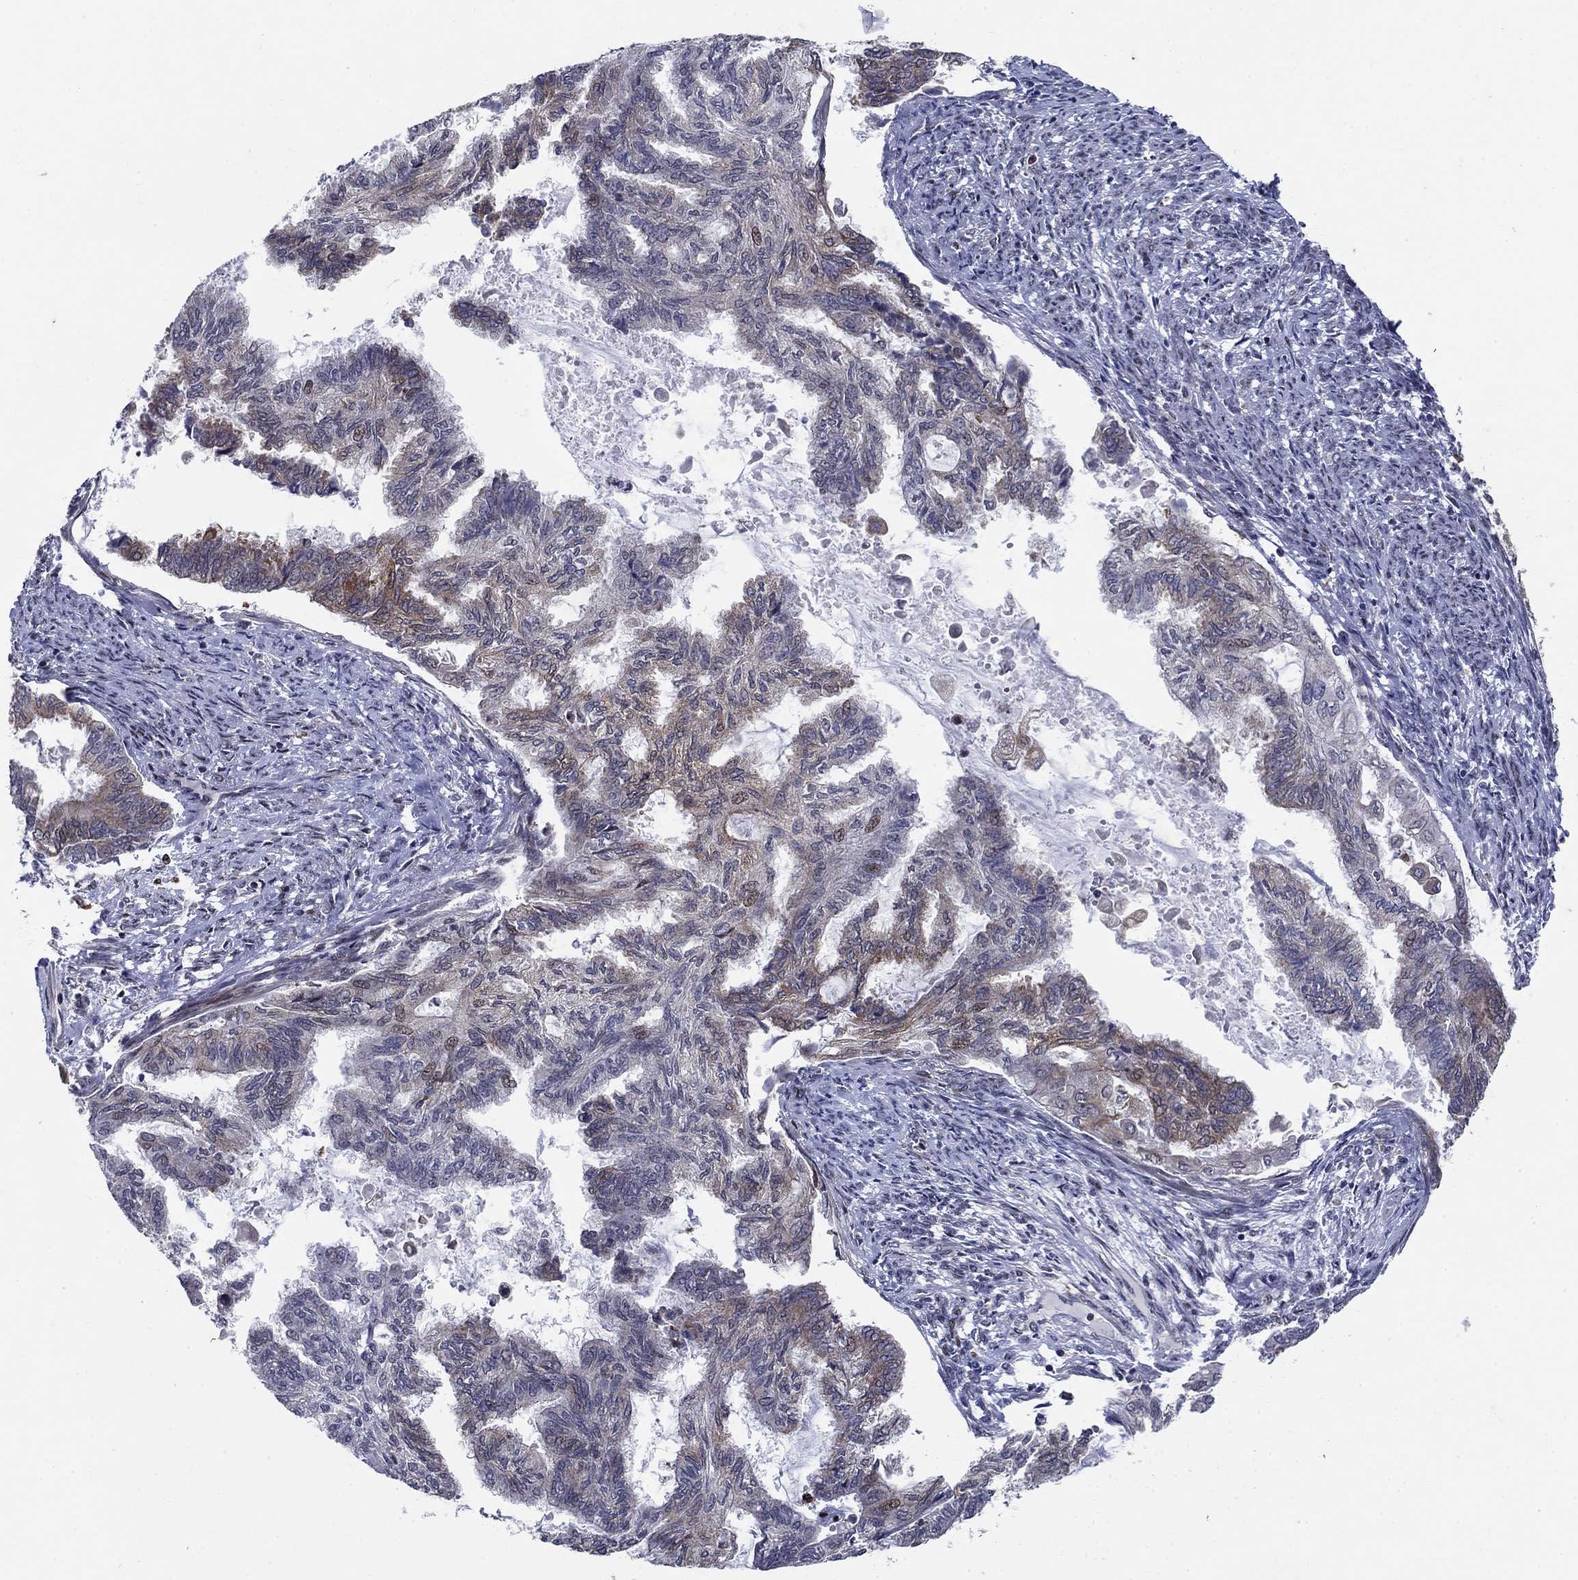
{"staining": {"intensity": "moderate", "quantity": "<25%", "location": "cytoplasmic/membranous"}, "tissue": "endometrial cancer", "cell_type": "Tumor cells", "image_type": "cancer", "snomed": [{"axis": "morphology", "description": "Adenocarcinoma, NOS"}, {"axis": "topography", "description": "Endometrium"}], "caption": "Protein staining of adenocarcinoma (endometrial) tissue shows moderate cytoplasmic/membranous staining in approximately <25% of tumor cells. (DAB (3,3'-diaminobenzidine) IHC with brightfield microscopy, high magnification).", "gene": "DHRS7", "patient": {"sex": "female", "age": 86}}